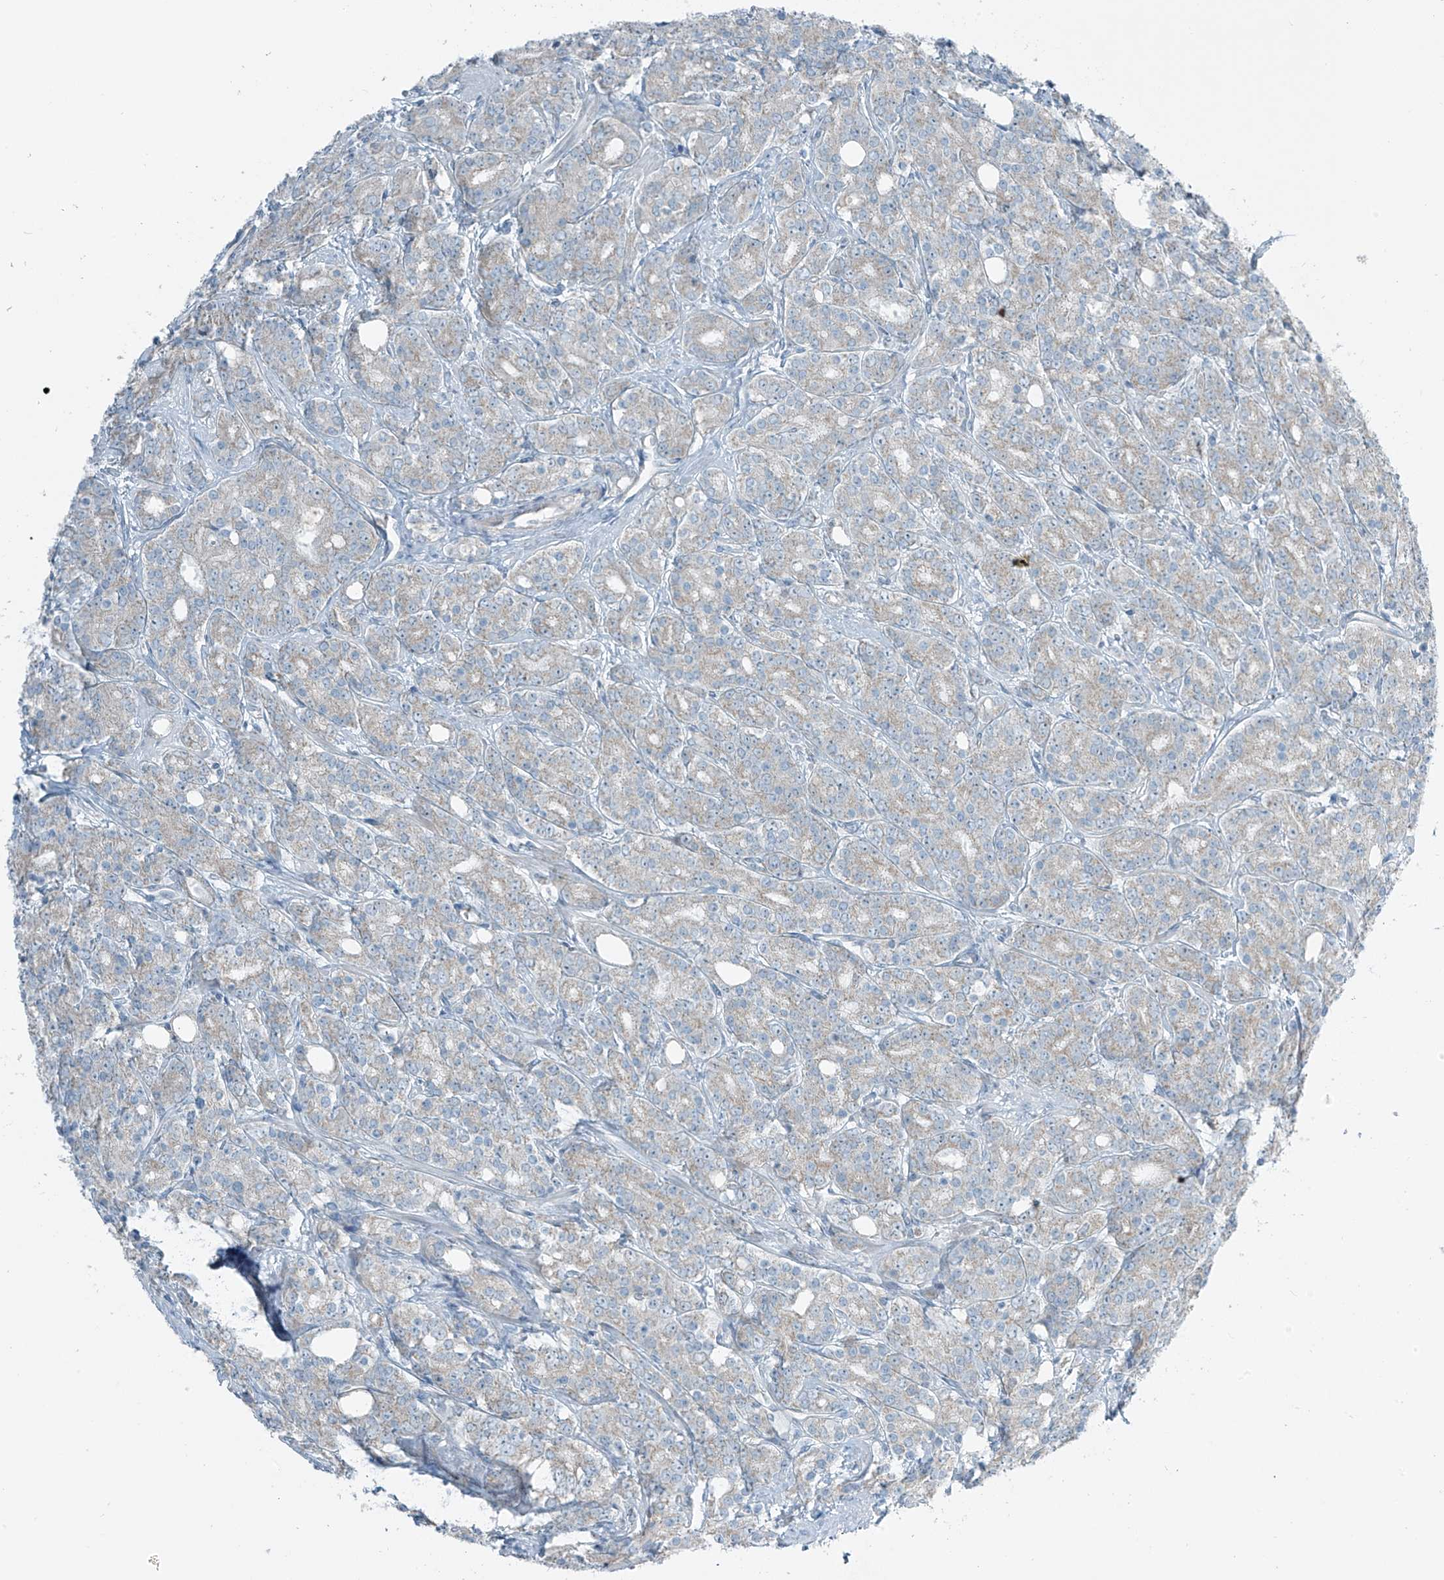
{"staining": {"intensity": "negative", "quantity": "none", "location": "none"}, "tissue": "prostate cancer", "cell_type": "Tumor cells", "image_type": "cancer", "snomed": [{"axis": "morphology", "description": "Adenocarcinoma, High grade"}, {"axis": "topography", "description": "Prostate"}], "caption": "This image is of prostate cancer stained with IHC to label a protein in brown with the nuclei are counter-stained blue. There is no expression in tumor cells. The staining was performed using DAB to visualize the protein expression in brown, while the nuclei were stained in blue with hematoxylin (Magnification: 20x).", "gene": "FAM131C", "patient": {"sex": "male", "age": 62}}